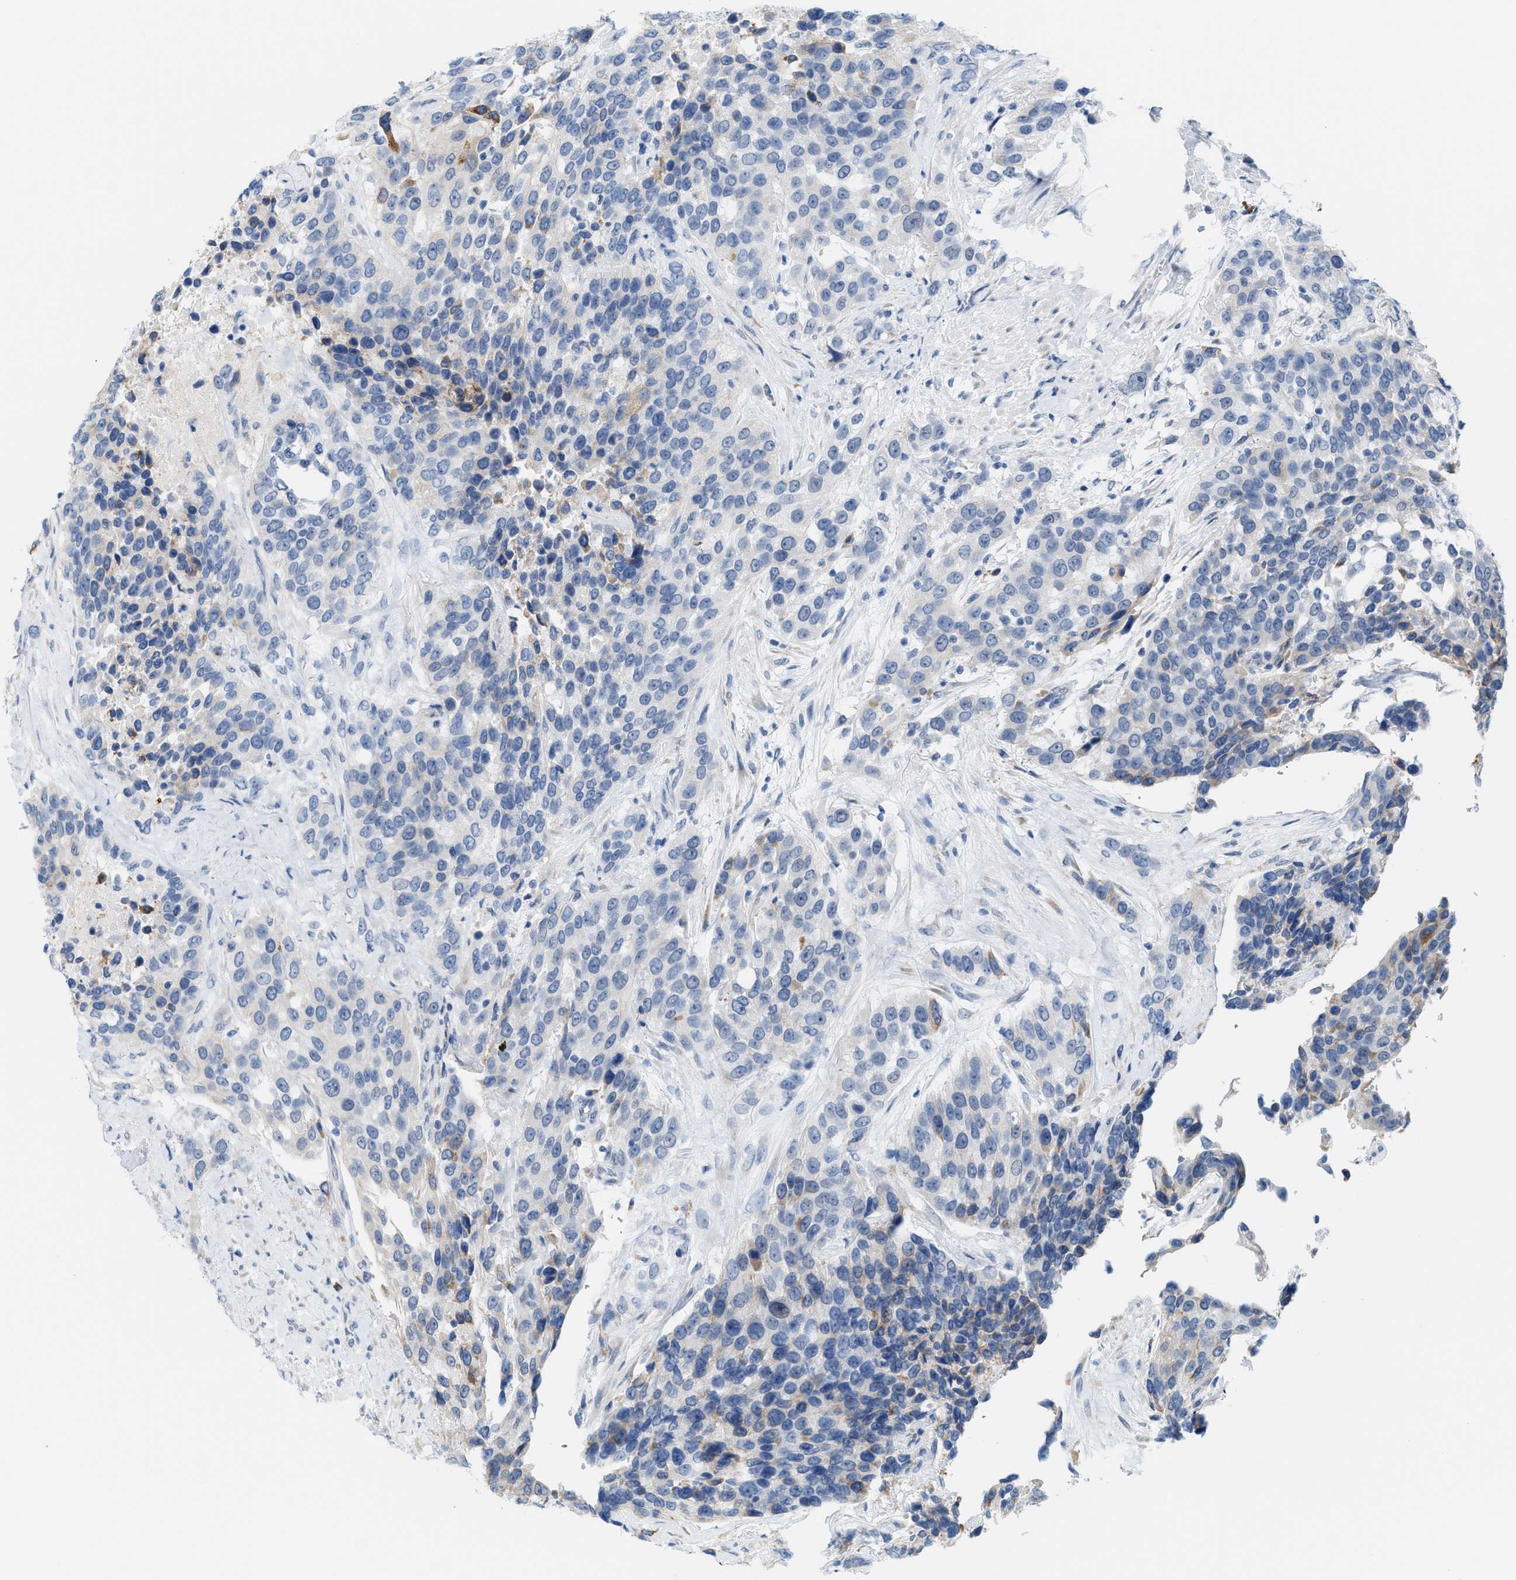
{"staining": {"intensity": "negative", "quantity": "none", "location": "none"}, "tissue": "urothelial cancer", "cell_type": "Tumor cells", "image_type": "cancer", "snomed": [{"axis": "morphology", "description": "Urothelial carcinoma, High grade"}, {"axis": "topography", "description": "Urinary bladder"}], "caption": "IHC of human urothelial cancer demonstrates no staining in tumor cells. Brightfield microscopy of immunohistochemistry stained with DAB (brown) and hematoxylin (blue), captured at high magnification.", "gene": "KIFC3", "patient": {"sex": "female", "age": 80}}